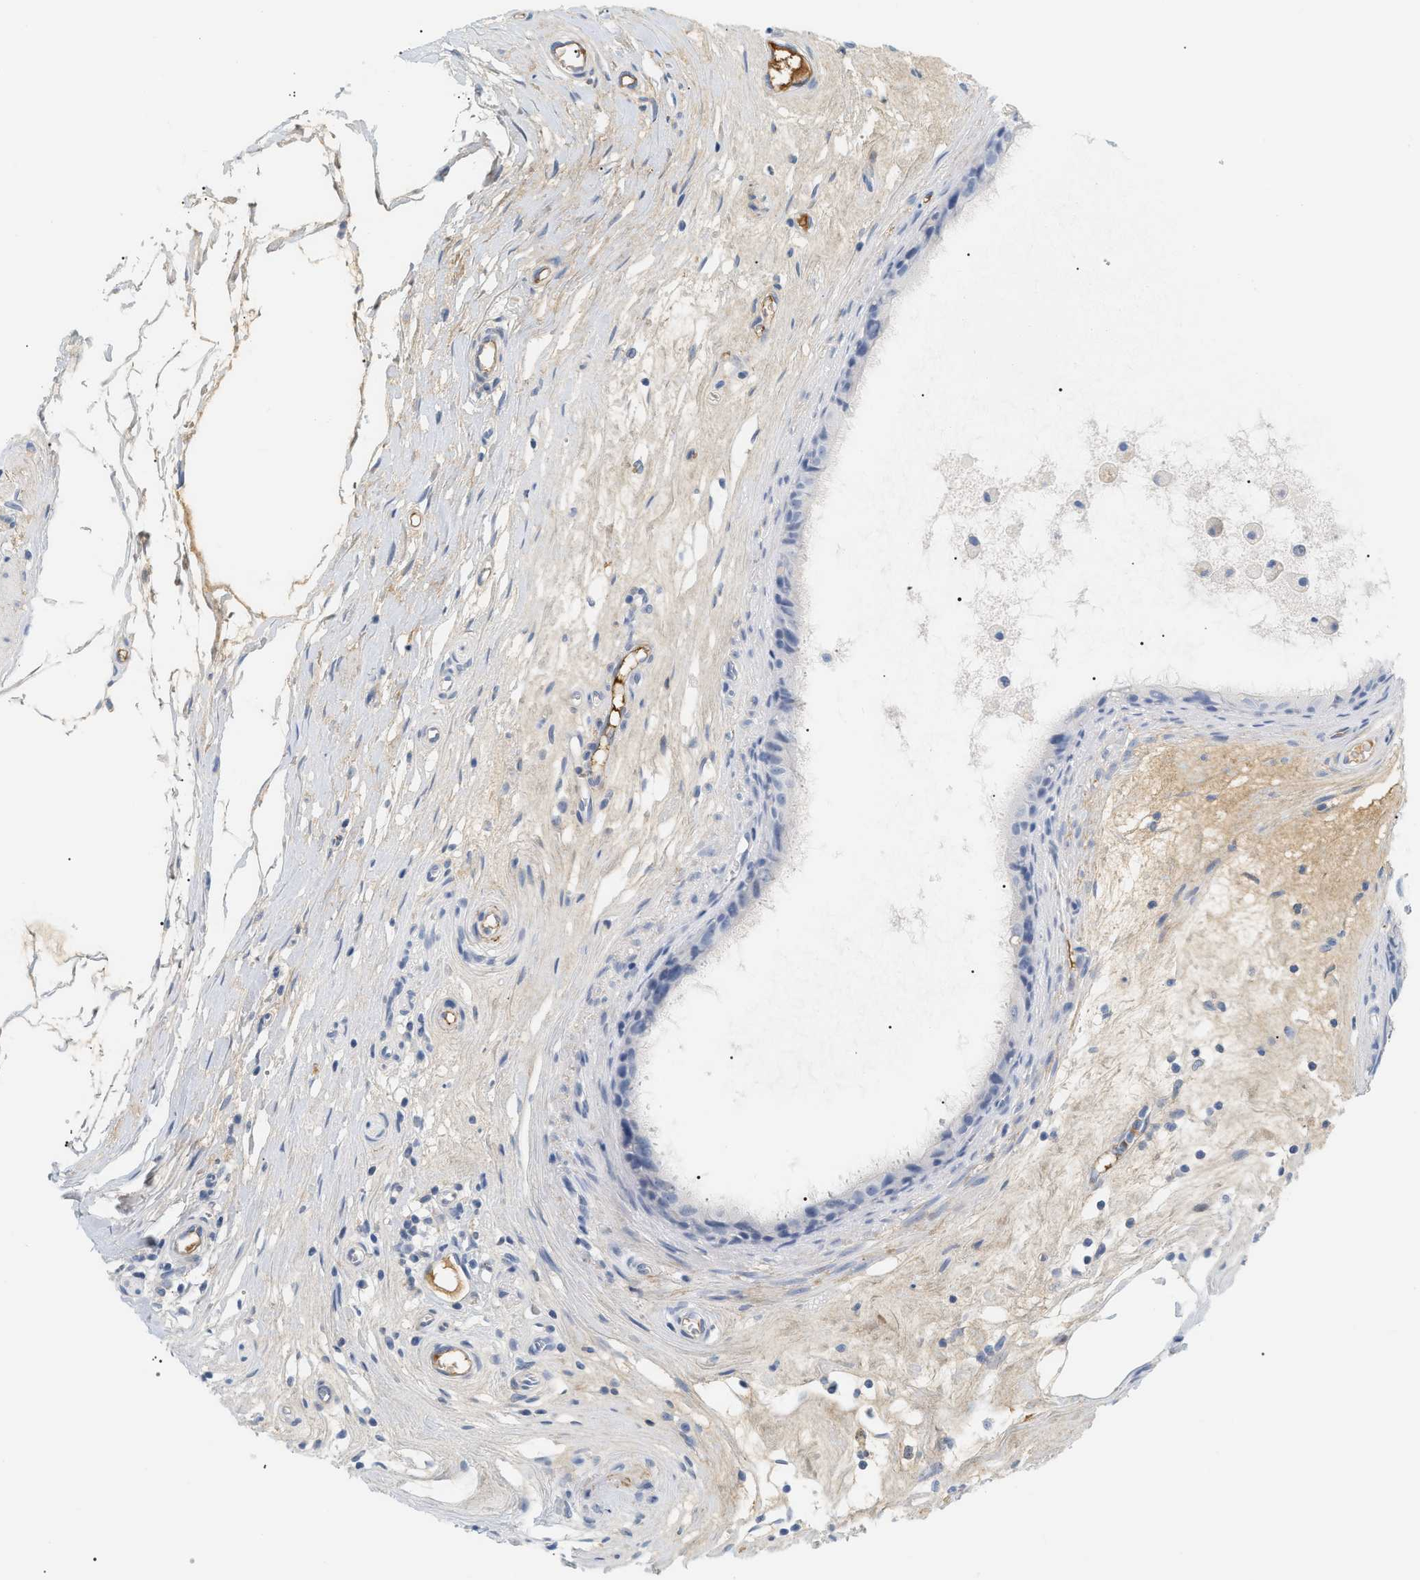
{"staining": {"intensity": "negative", "quantity": "none", "location": "none"}, "tissue": "epididymis", "cell_type": "Glandular cells", "image_type": "normal", "snomed": [{"axis": "morphology", "description": "Normal tissue, NOS"}, {"axis": "morphology", "description": "Inflammation, NOS"}, {"axis": "topography", "description": "Epididymis"}], "caption": "This is an IHC image of benign human epididymis. There is no staining in glandular cells.", "gene": "CFH", "patient": {"sex": "male", "age": 85}}